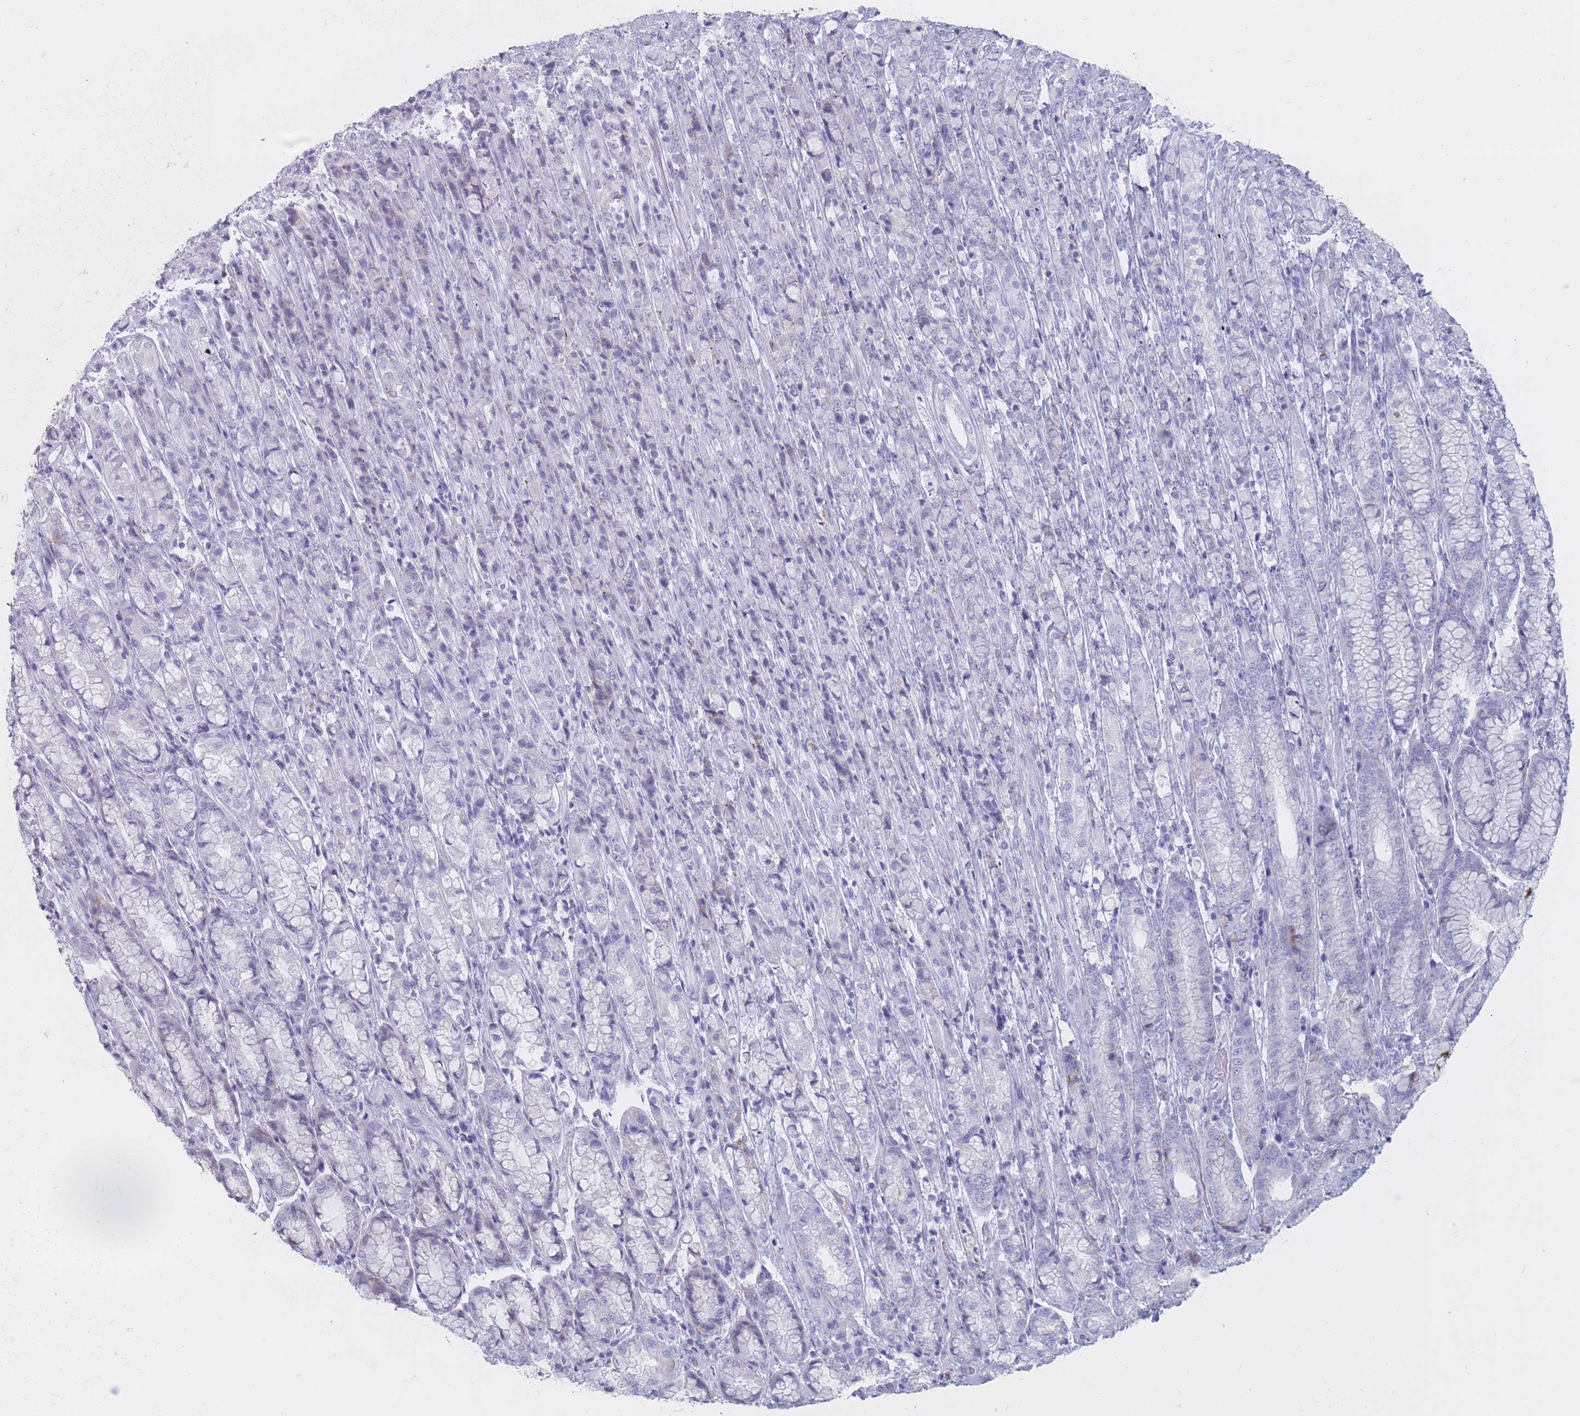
{"staining": {"intensity": "negative", "quantity": "none", "location": "none"}, "tissue": "stomach cancer", "cell_type": "Tumor cells", "image_type": "cancer", "snomed": [{"axis": "morphology", "description": "Adenocarcinoma, NOS"}, {"axis": "topography", "description": "Stomach"}], "caption": "Immunohistochemistry (IHC) image of human stomach cancer stained for a protein (brown), which displays no staining in tumor cells.", "gene": "ST3GAL5", "patient": {"sex": "female", "age": 79}}